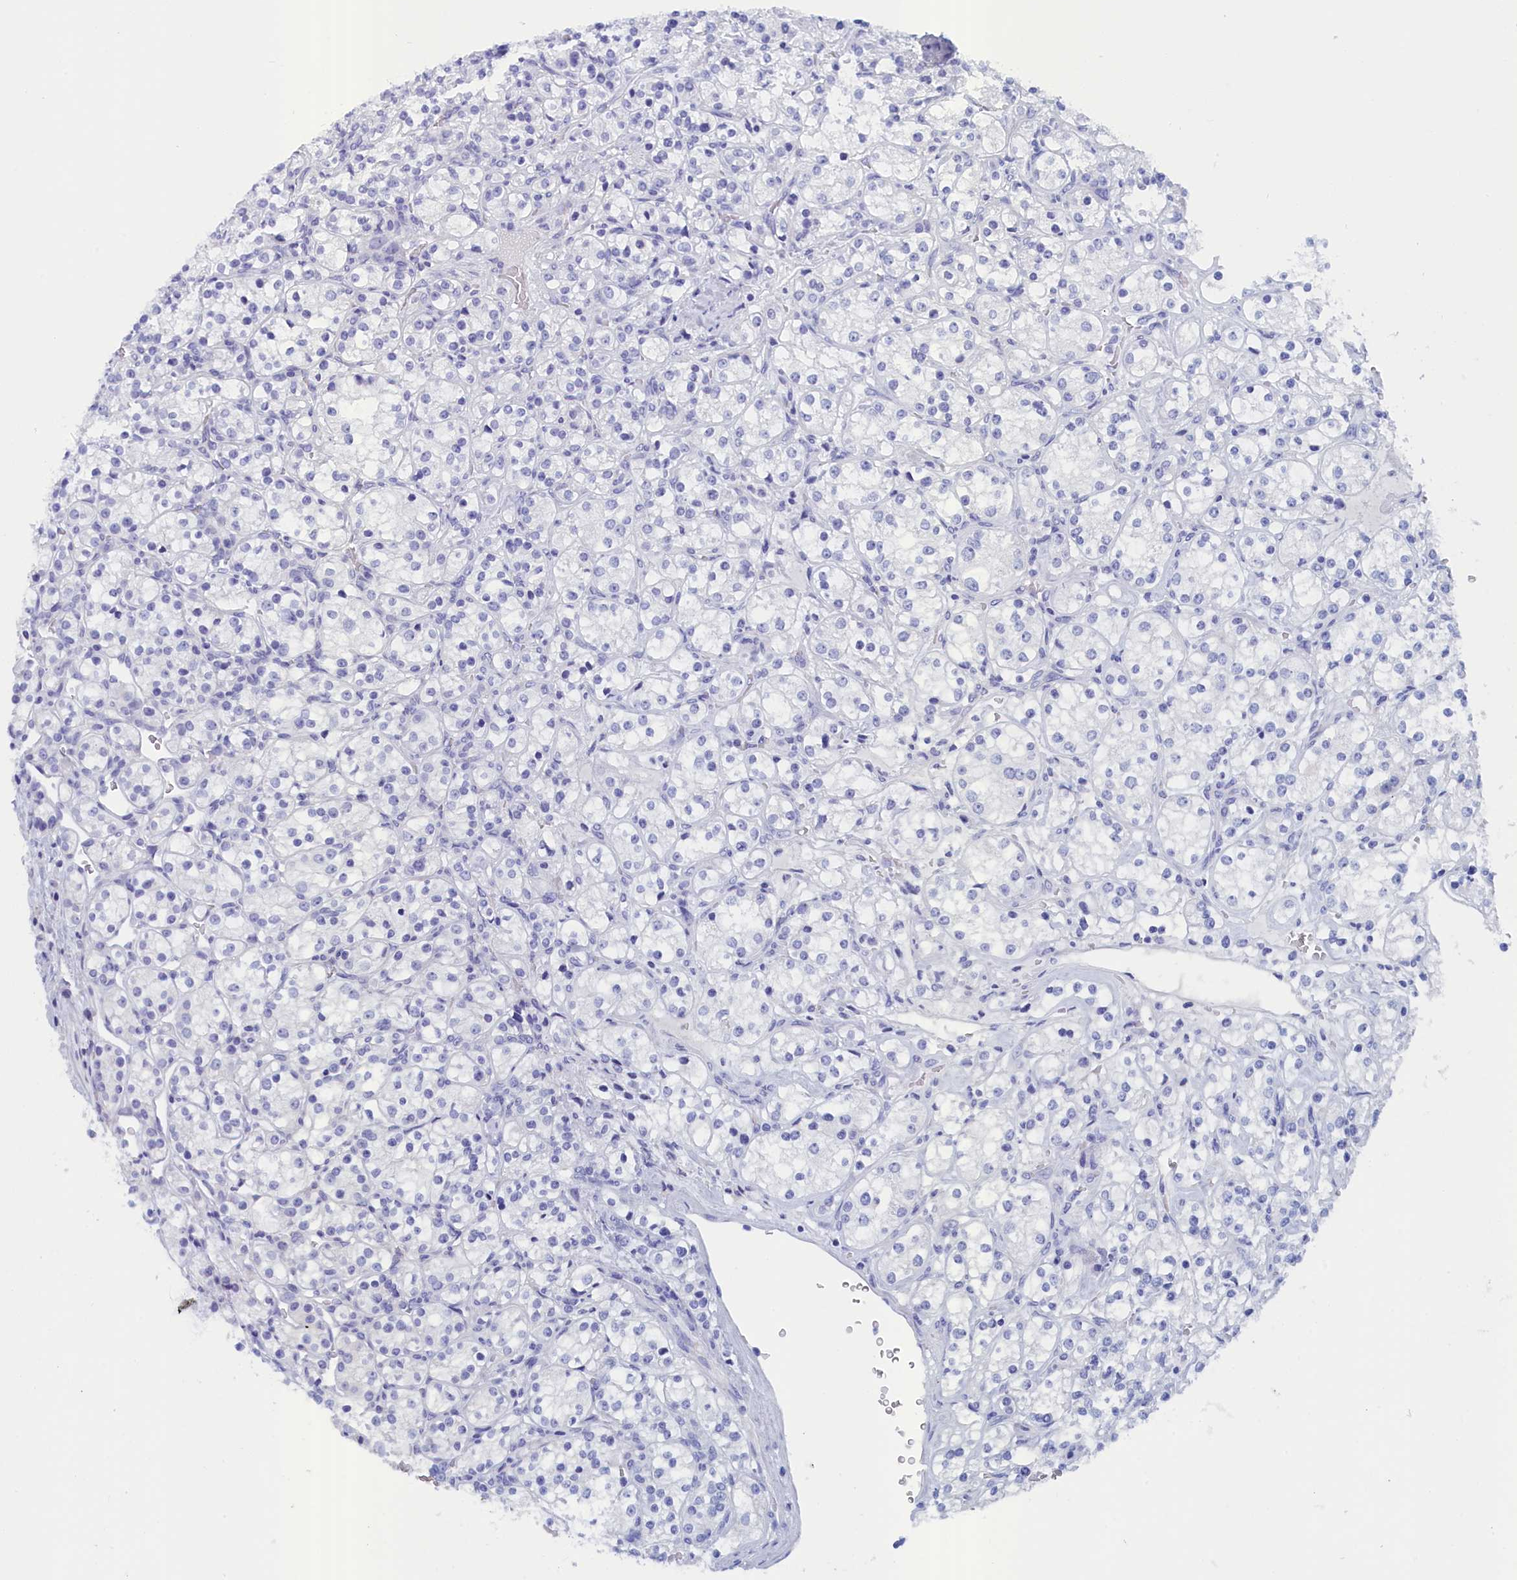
{"staining": {"intensity": "negative", "quantity": "none", "location": "none"}, "tissue": "renal cancer", "cell_type": "Tumor cells", "image_type": "cancer", "snomed": [{"axis": "morphology", "description": "Adenocarcinoma, NOS"}, {"axis": "topography", "description": "Kidney"}], "caption": "High magnification brightfield microscopy of renal cancer stained with DAB (brown) and counterstained with hematoxylin (blue): tumor cells show no significant staining.", "gene": "ANKRD2", "patient": {"sex": "male", "age": 77}}